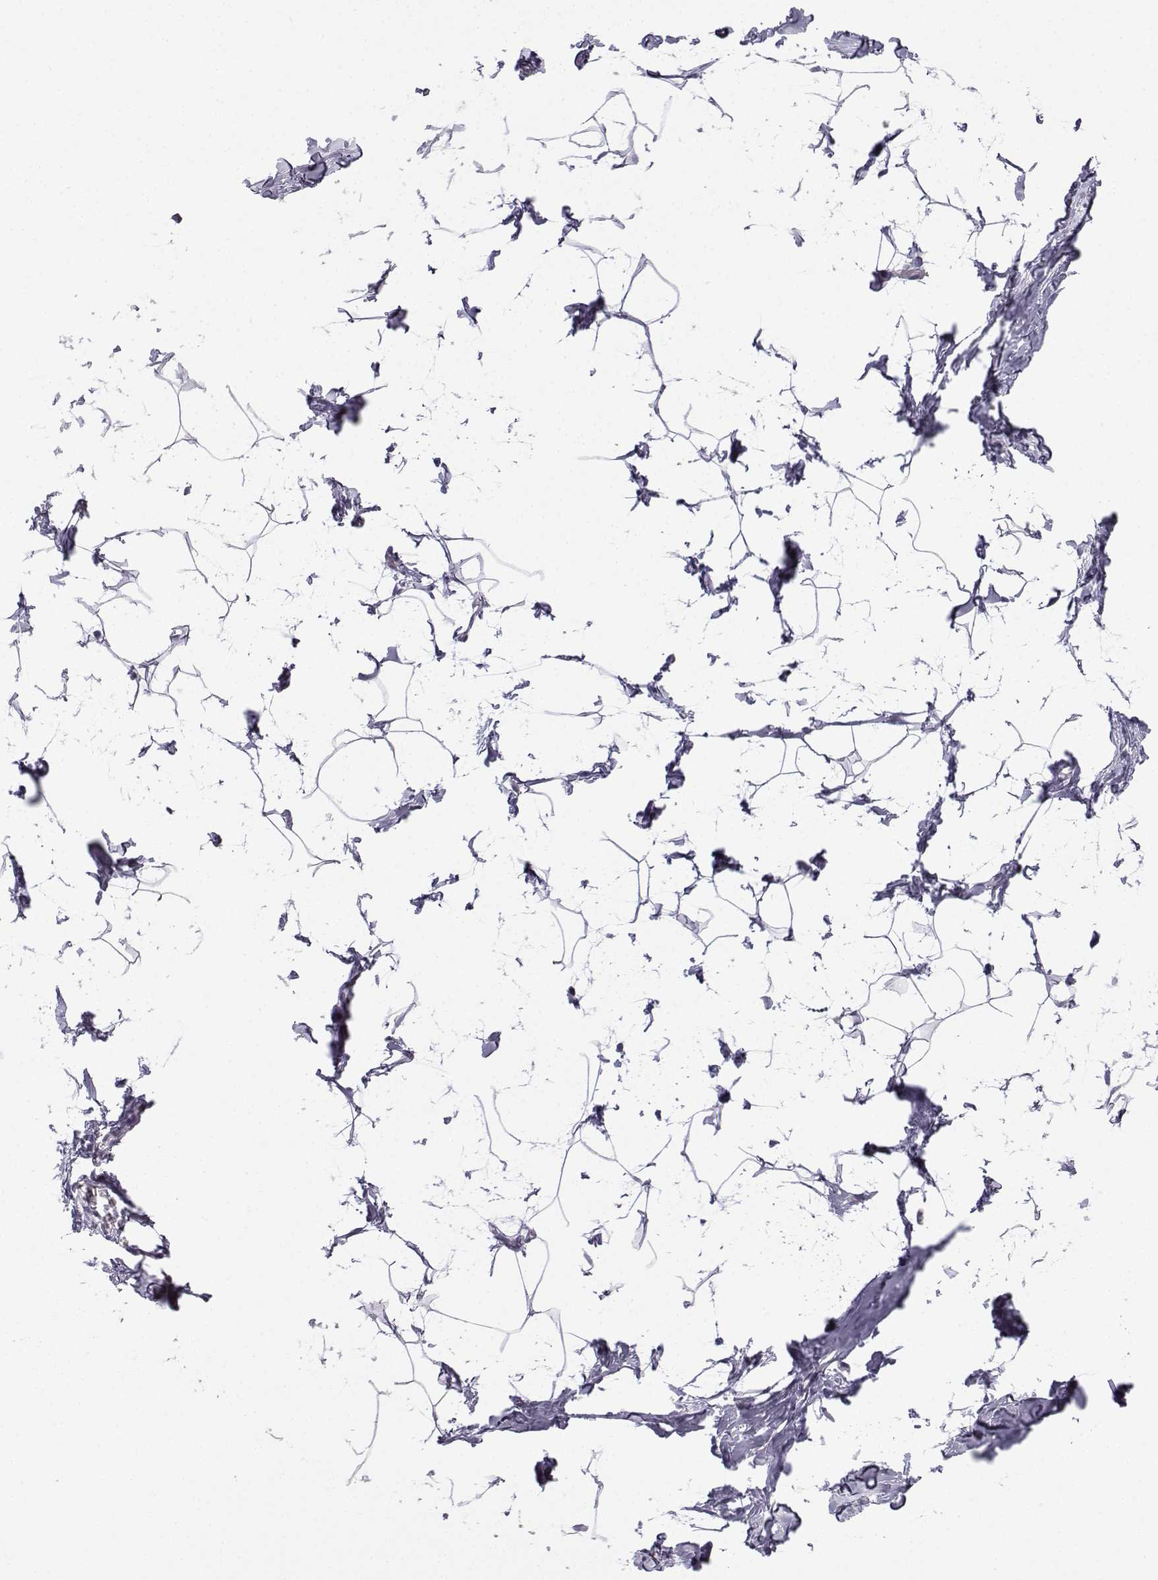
{"staining": {"intensity": "negative", "quantity": "none", "location": "none"}, "tissue": "breast", "cell_type": "Adipocytes", "image_type": "normal", "snomed": [{"axis": "morphology", "description": "Normal tissue, NOS"}, {"axis": "topography", "description": "Breast"}], "caption": "DAB (3,3'-diaminobenzidine) immunohistochemical staining of normal breast exhibits no significant staining in adipocytes.", "gene": "MRGBP", "patient": {"sex": "female", "age": 32}}